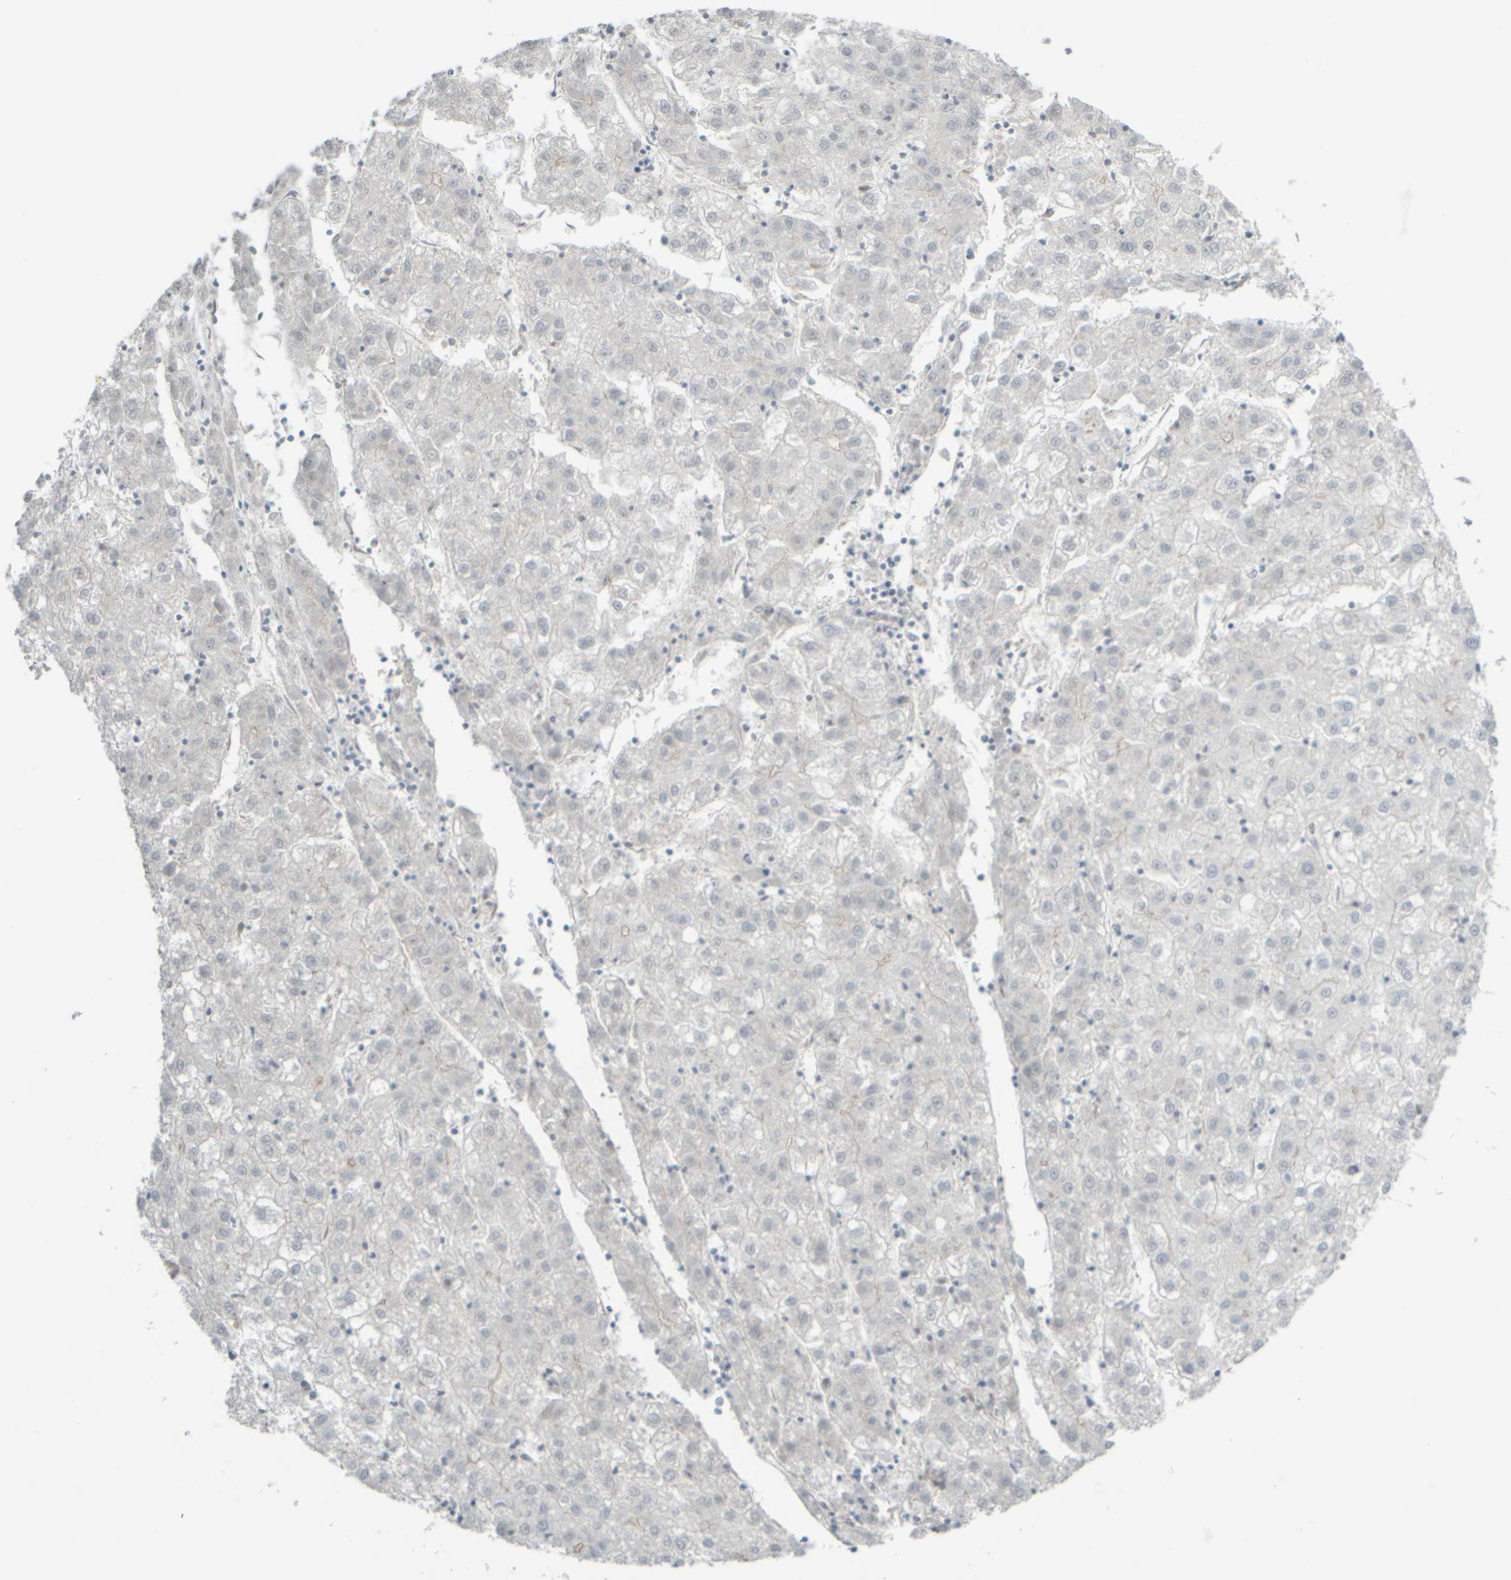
{"staining": {"intensity": "negative", "quantity": "none", "location": "none"}, "tissue": "liver cancer", "cell_type": "Tumor cells", "image_type": "cancer", "snomed": [{"axis": "morphology", "description": "Carcinoma, Hepatocellular, NOS"}, {"axis": "topography", "description": "Liver"}], "caption": "Immunohistochemistry (IHC) photomicrograph of human liver hepatocellular carcinoma stained for a protein (brown), which displays no staining in tumor cells.", "gene": "HGS", "patient": {"sex": "male", "age": 72}}